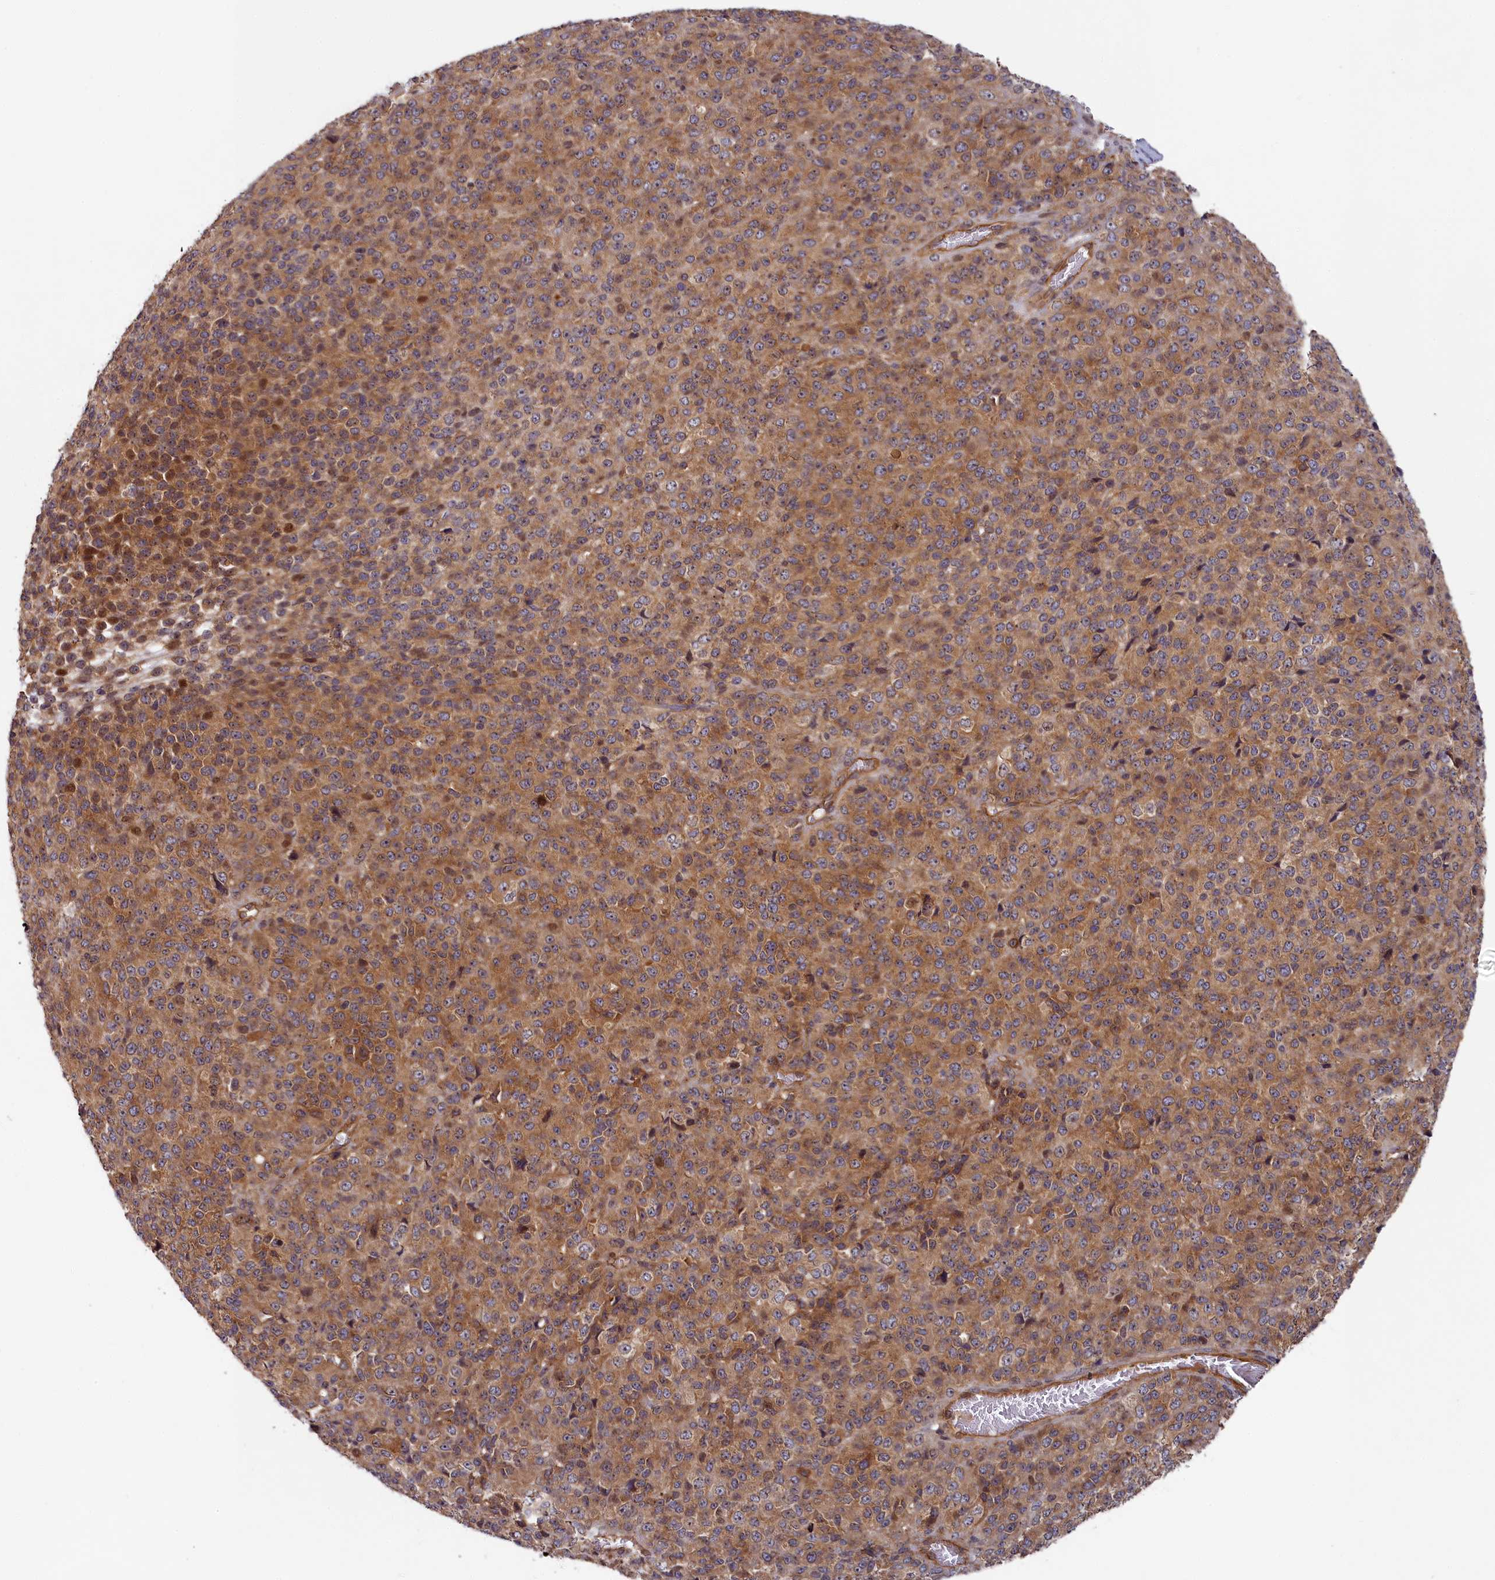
{"staining": {"intensity": "moderate", "quantity": ">75%", "location": "cytoplasmic/membranous"}, "tissue": "melanoma", "cell_type": "Tumor cells", "image_type": "cancer", "snomed": [{"axis": "morphology", "description": "Malignant melanoma, Metastatic site"}, {"axis": "topography", "description": "Brain"}], "caption": "Immunohistochemical staining of melanoma displays medium levels of moderate cytoplasmic/membranous staining in approximately >75% of tumor cells. Immunohistochemistry stains the protein in brown and the nuclei are stained blue.", "gene": "CEP44", "patient": {"sex": "female", "age": 56}}